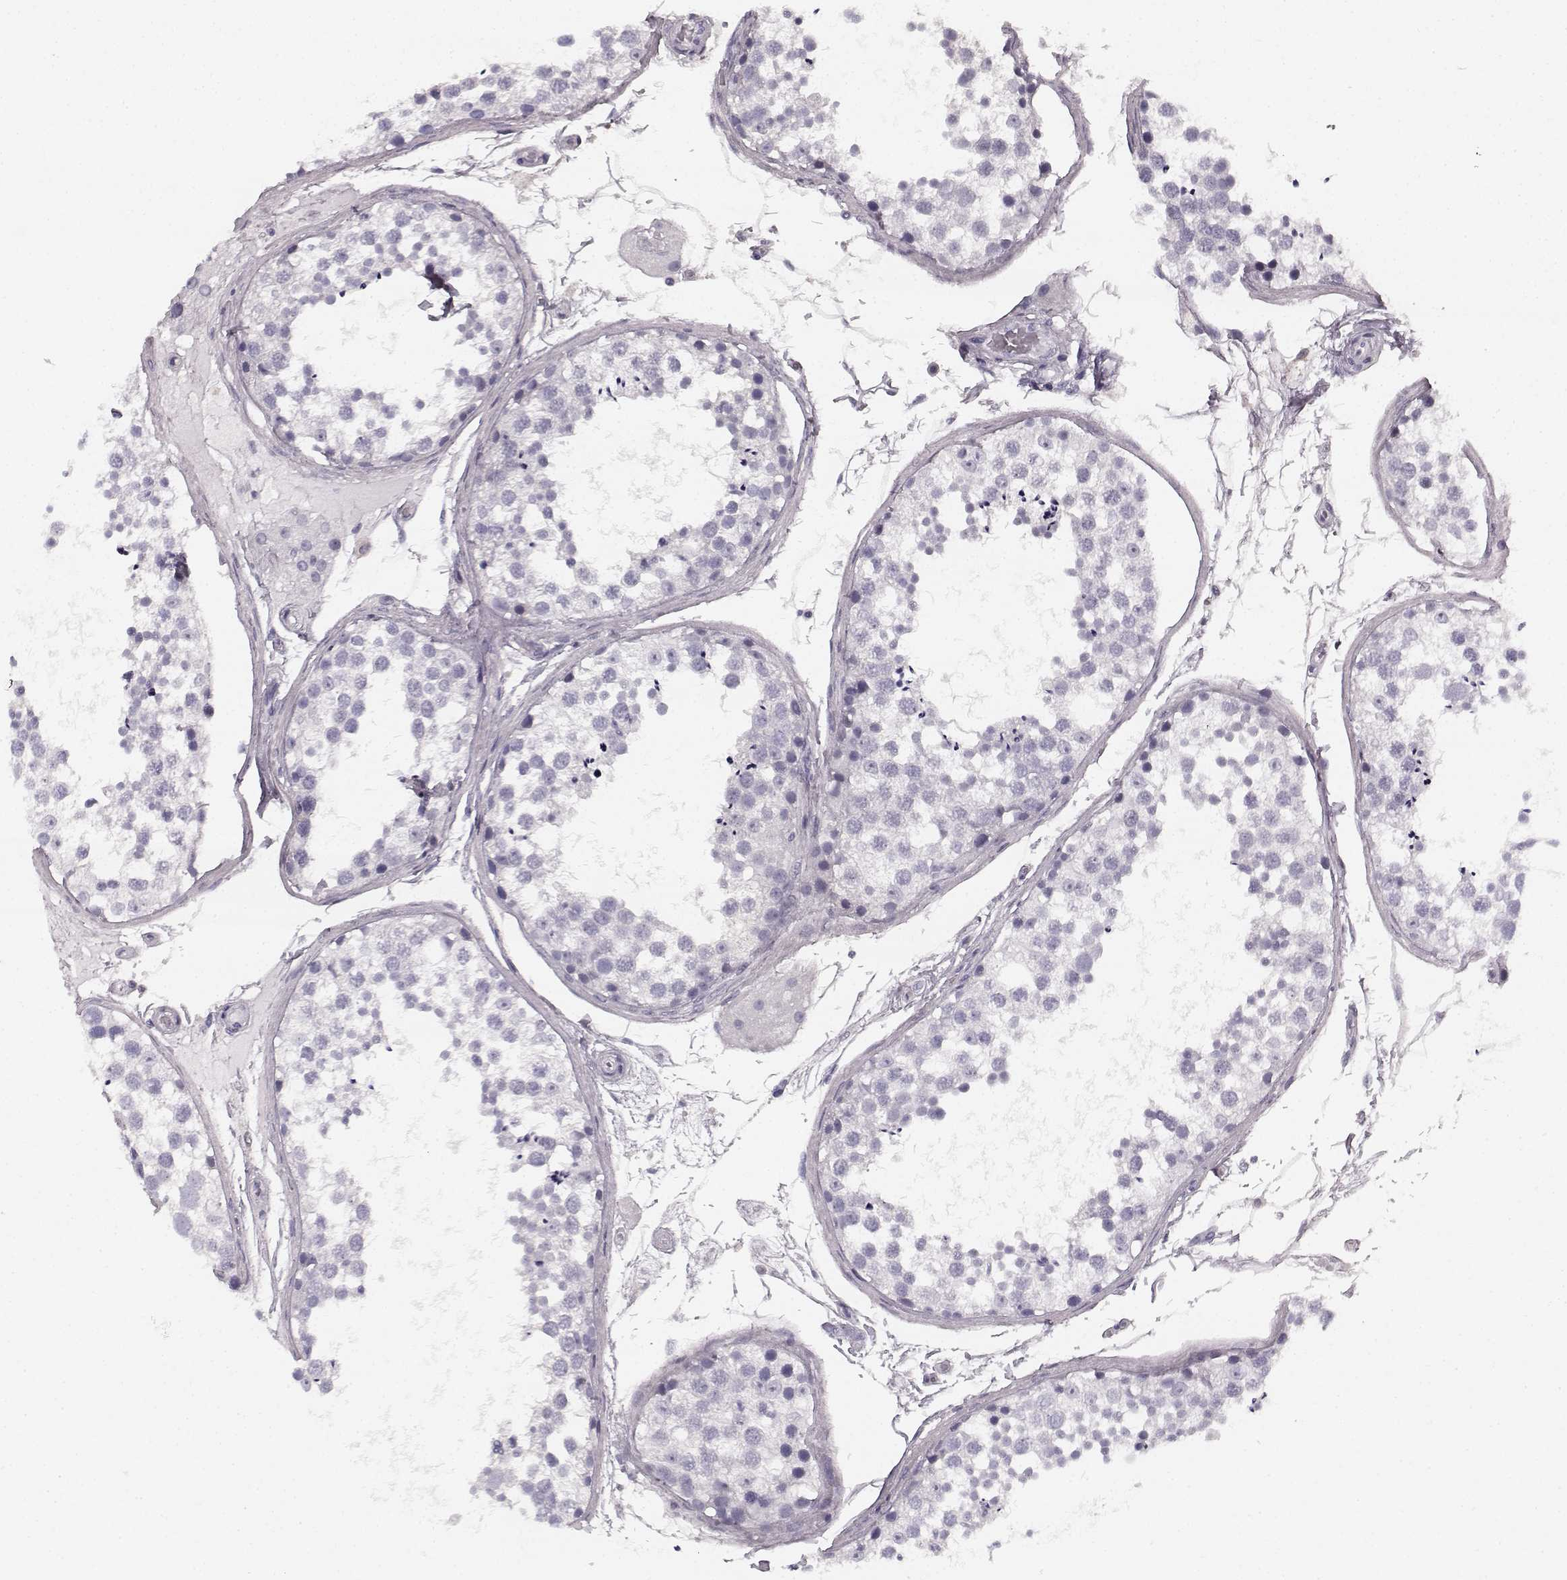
{"staining": {"intensity": "negative", "quantity": "none", "location": "none"}, "tissue": "testis", "cell_type": "Cells in seminiferous ducts", "image_type": "normal", "snomed": [{"axis": "morphology", "description": "Normal tissue, NOS"}, {"axis": "morphology", "description": "Seminoma, NOS"}, {"axis": "topography", "description": "Testis"}], "caption": "This is an immunohistochemistry micrograph of unremarkable testis. There is no positivity in cells in seminiferous ducts.", "gene": "TMPRSS15", "patient": {"sex": "male", "age": 65}}